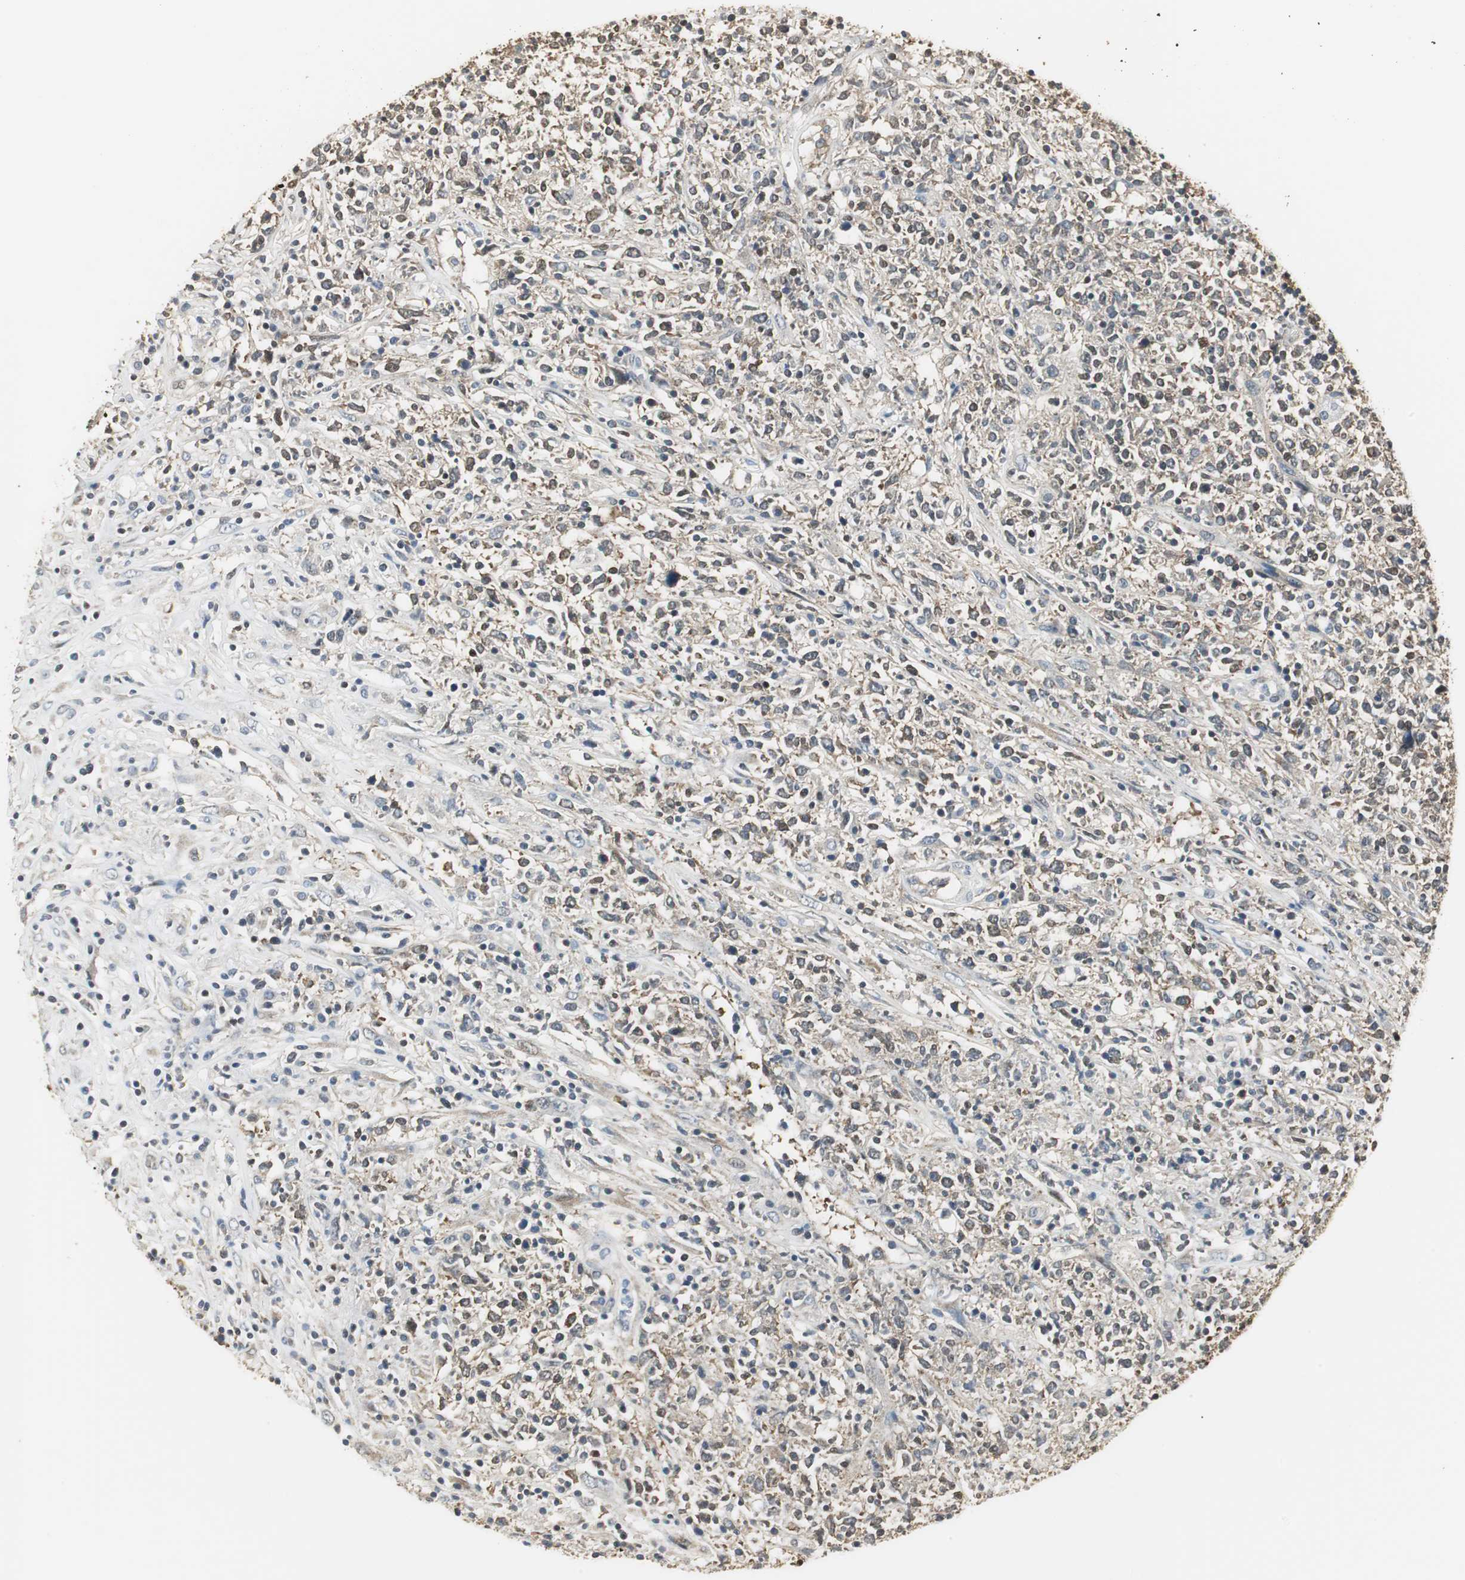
{"staining": {"intensity": "weak", "quantity": "25%-75%", "location": "cytoplasmic/membranous"}, "tissue": "lymphoma", "cell_type": "Tumor cells", "image_type": "cancer", "snomed": [{"axis": "morphology", "description": "Malignant lymphoma, non-Hodgkin's type, High grade"}, {"axis": "topography", "description": "Lymph node"}], "caption": "Approximately 25%-75% of tumor cells in human high-grade malignant lymphoma, non-Hodgkin's type display weak cytoplasmic/membranous protein expression as visualized by brown immunohistochemical staining.", "gene": "CCT5", "patient": {"sex": "female", "age": 84}}